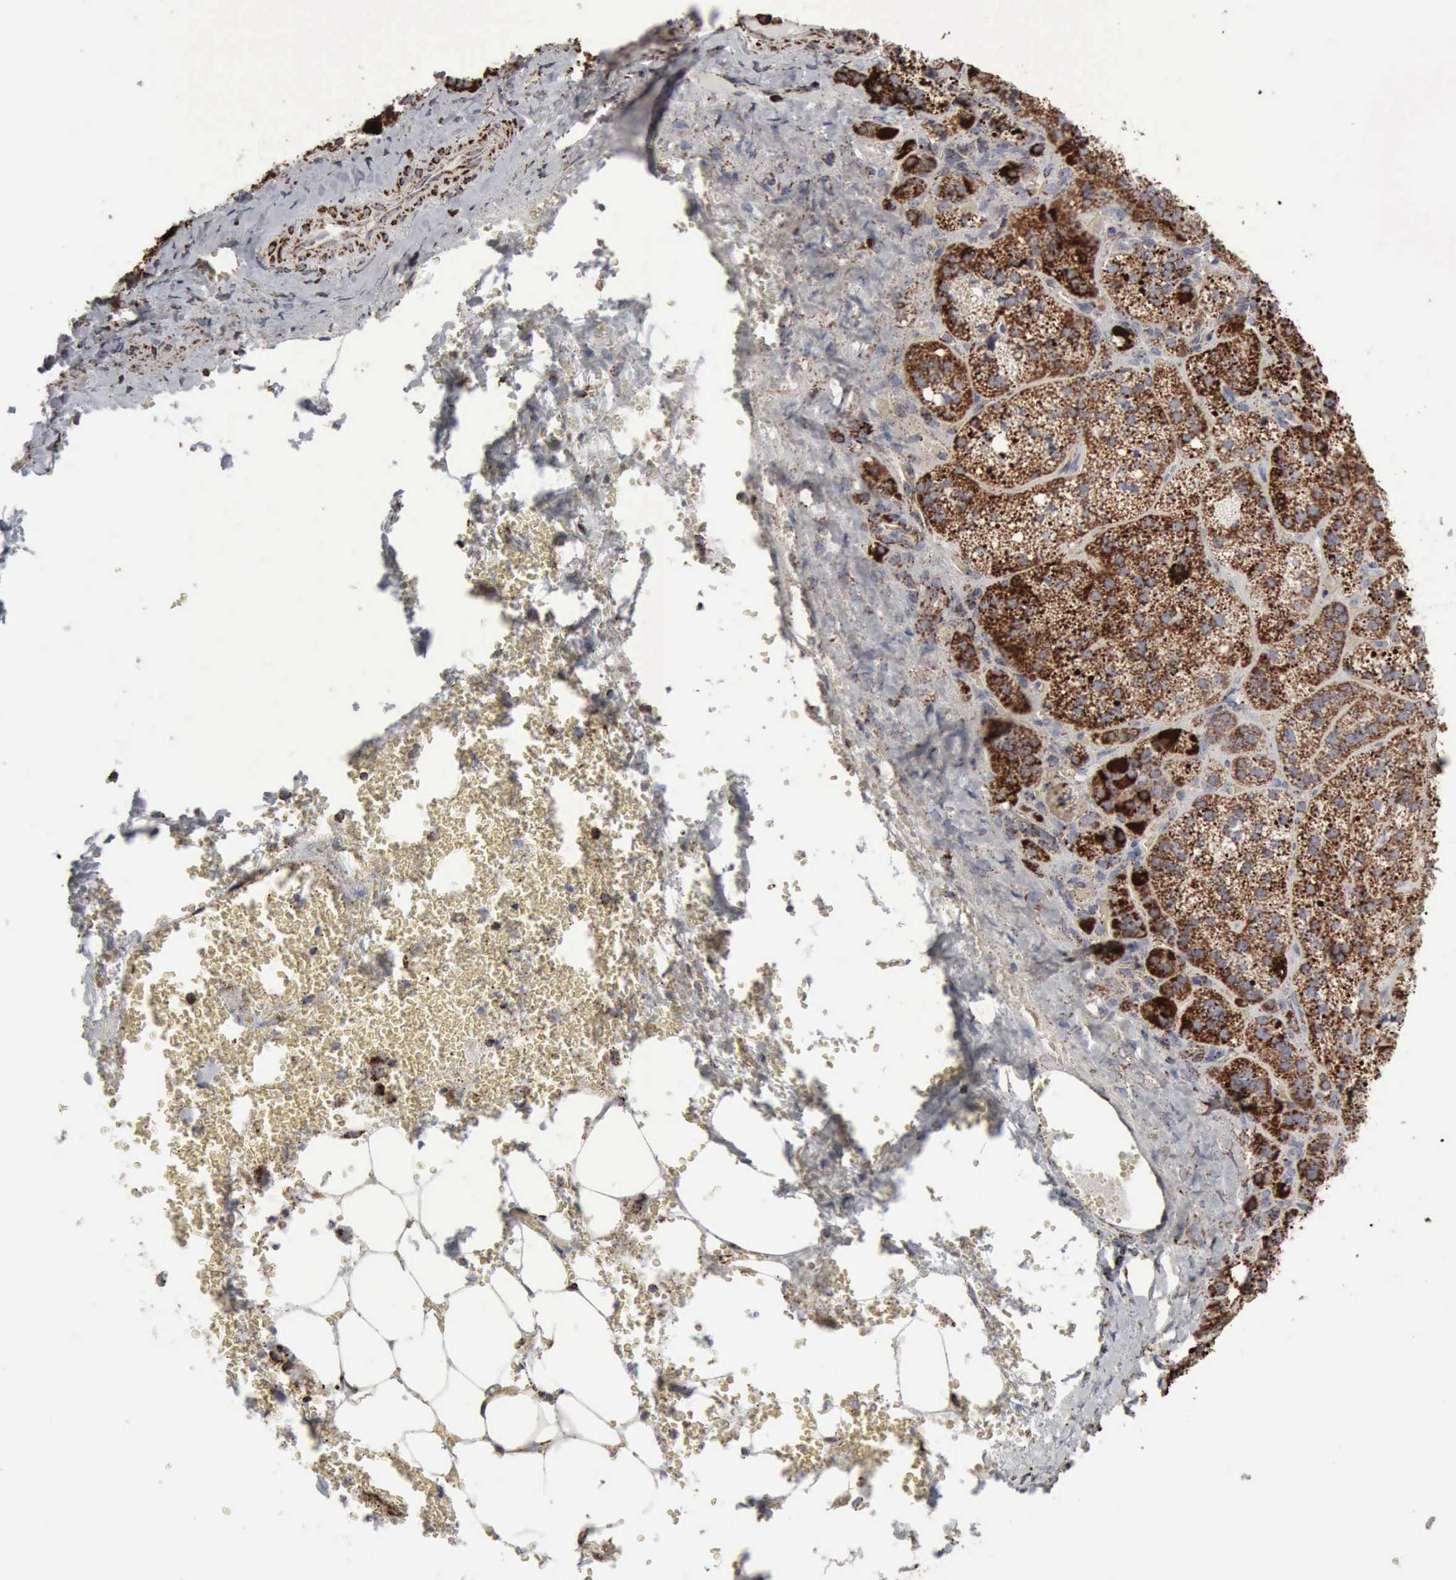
{"staining": {"intensity": "strong", "quantity": ">75%", "location": "cytoplasmic/membranous"}, "tissue": "adrenal gland", "cell_type": "Glandular cells", "image_type": "normal", "snomed": [{"axis": "morphology", "description": "Normal tissue, NOS"}, {"axis": "topography", "description": "Adrenal gland"}], "caption": "The image exhibits a brown stain indicating the presence of a protein in the cytoplasmic/membranous of glandular cells in adrenal gland.", "gene": "ACO2", "patient": {"sex": "female", "age": 71}}